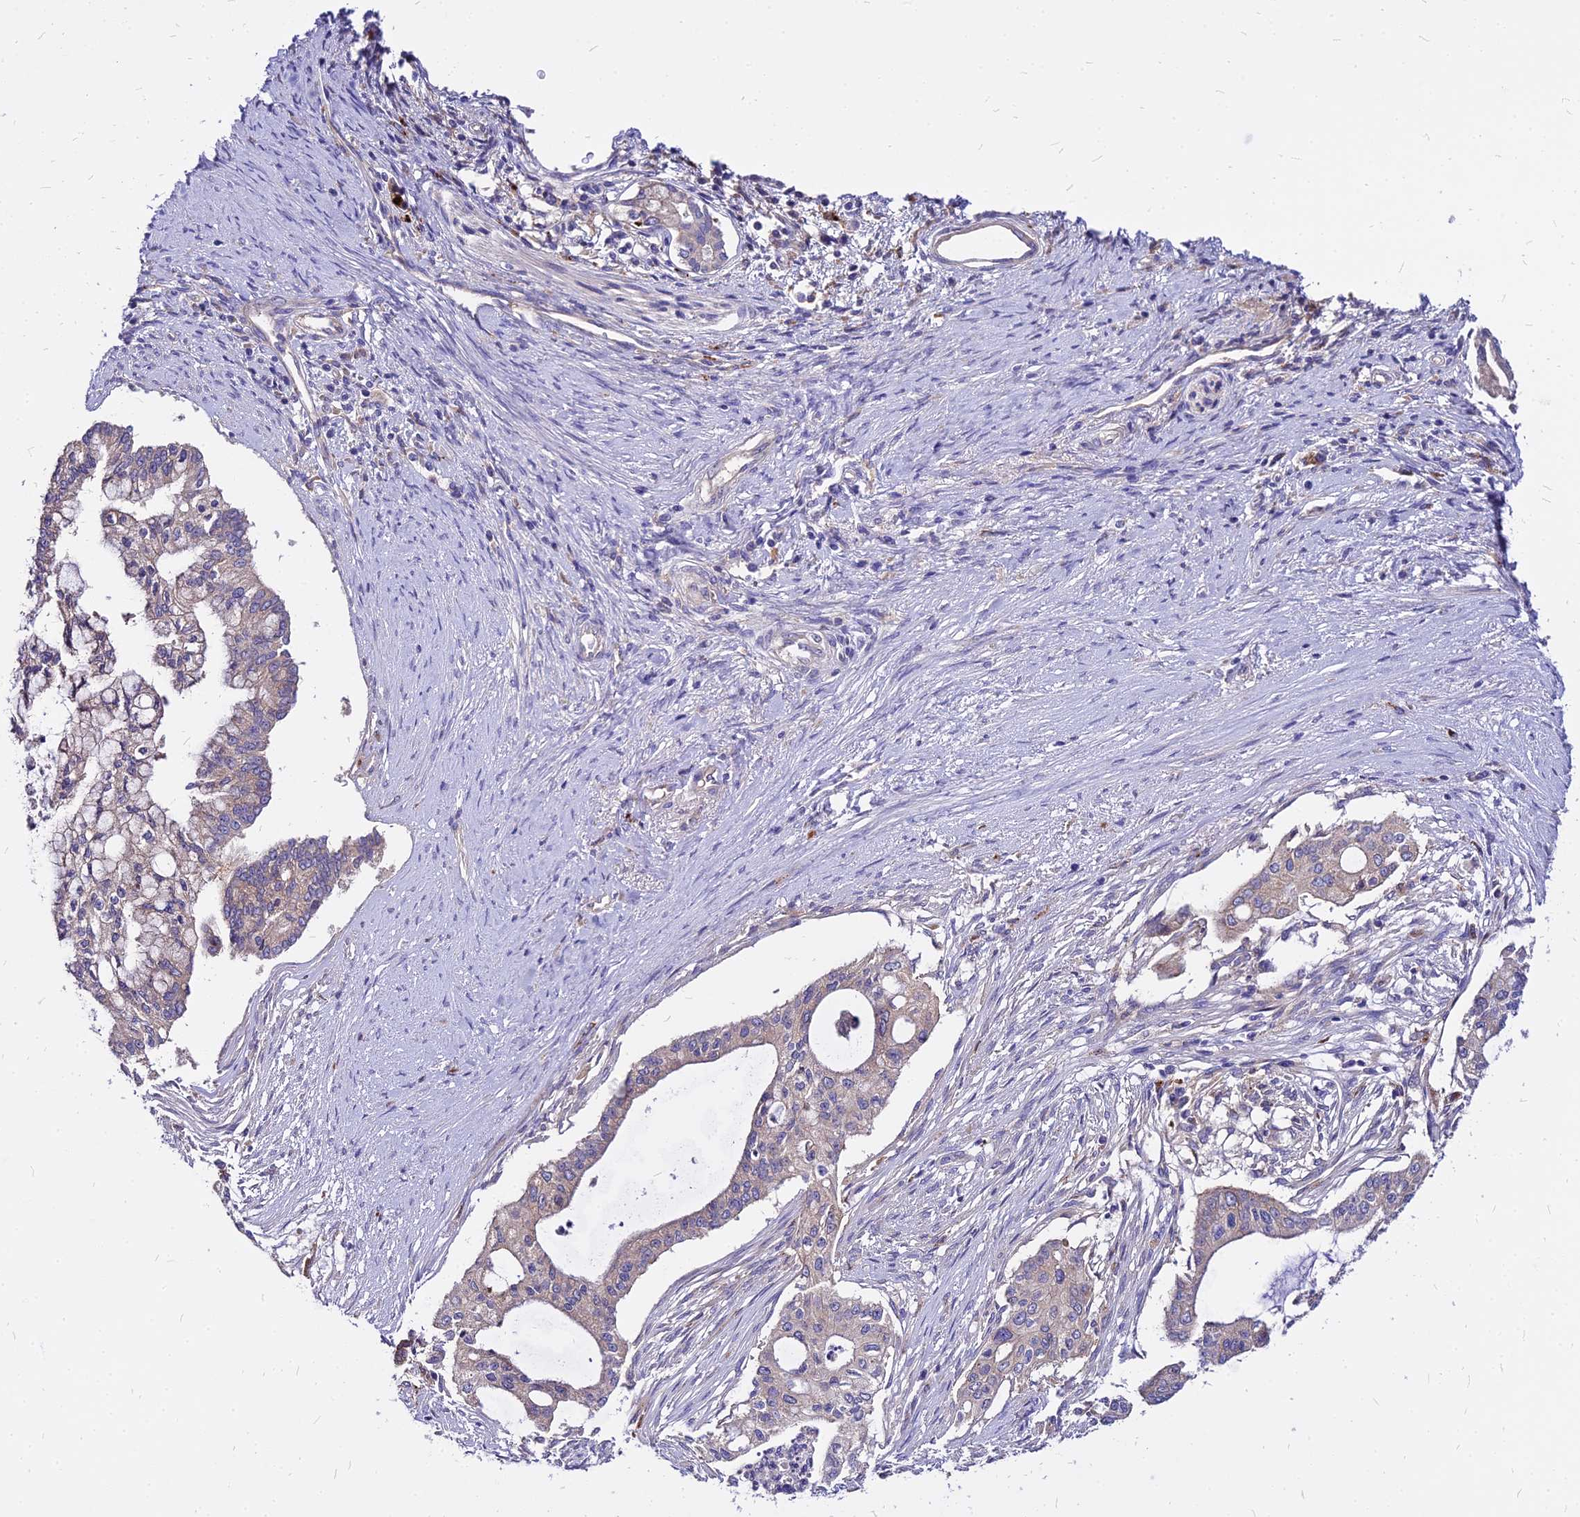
{"staining": {"intensity": "negative", "quantity": "none", "location": "none"}, "tissue": "pancreatic cancer", "cell_type": "Tumor cells", "image_type": "cancer", "snomed": [{"axis": "morphology", "description": "Adenocarcinoma, NOS"}, {"axis": "topography", "description": "Pancreas"}], "caption": "Immunohistochemical staining of pancreatic cancer (adenocarcinoma) shows no significant staining in tumor cells. The staining is performed using DAB brown chromogen with nuclei counter-stained in using hematoxylin.", "gene": "COMMD10", "patient": {"sex": "male", "age": 46}}